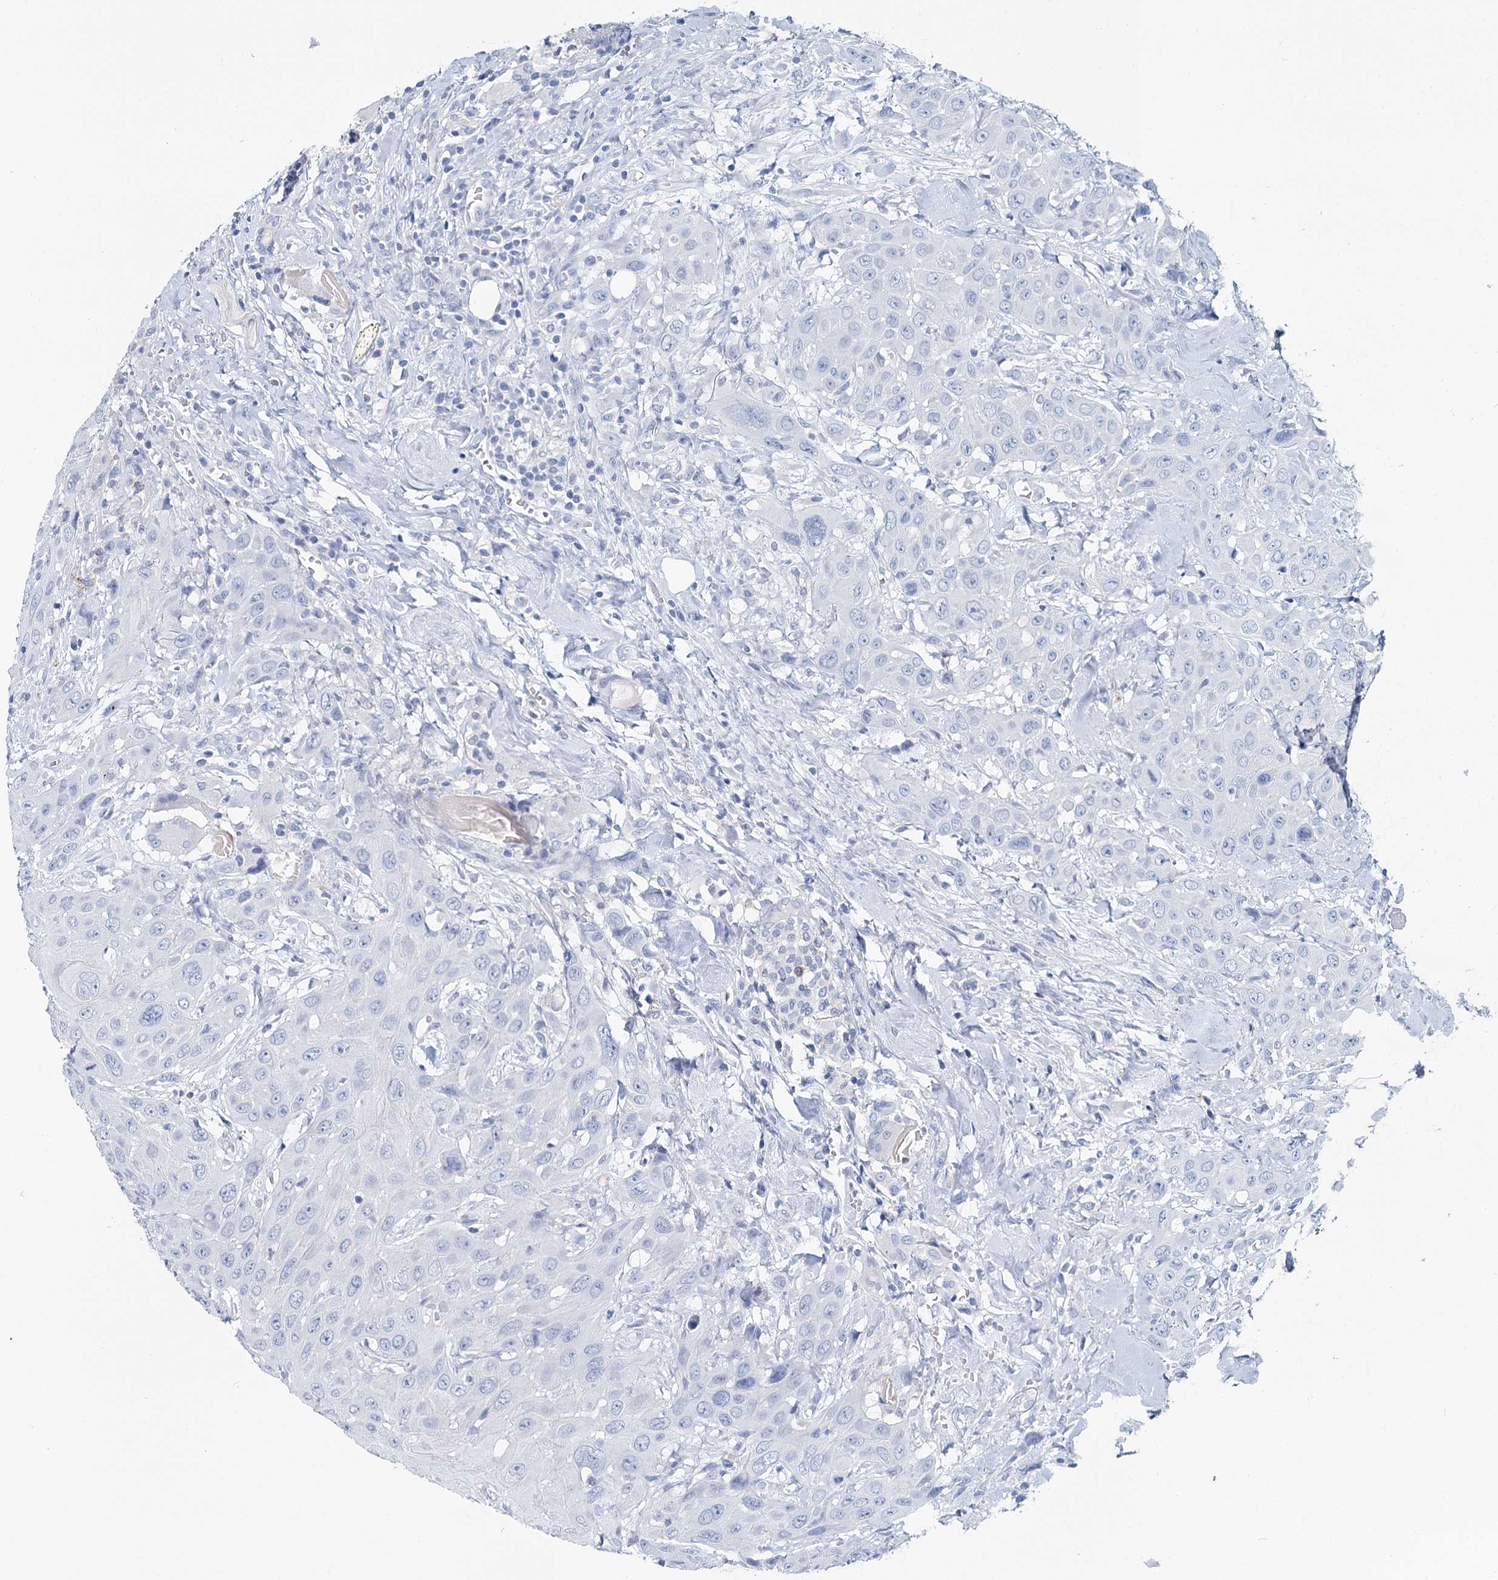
{"staining": {"intensity": "negative", "quantity": "none", "location": "none"}, "tissue": "head and neck cancer", "cell_type": "Tumor cells", "image_type": "cancer", "snomed": [{"axis": "morphology", "description": "Squamous cell carcinoma, NOS"}, {"axis": "topography", "description": "Head-Neck"}], "caption": "Tumor cells show no significant staining in head and neck cancer (squamous cell carcinoma).", "gene": "METTL7B", "patient": {"sex": "male", "age": 81}}